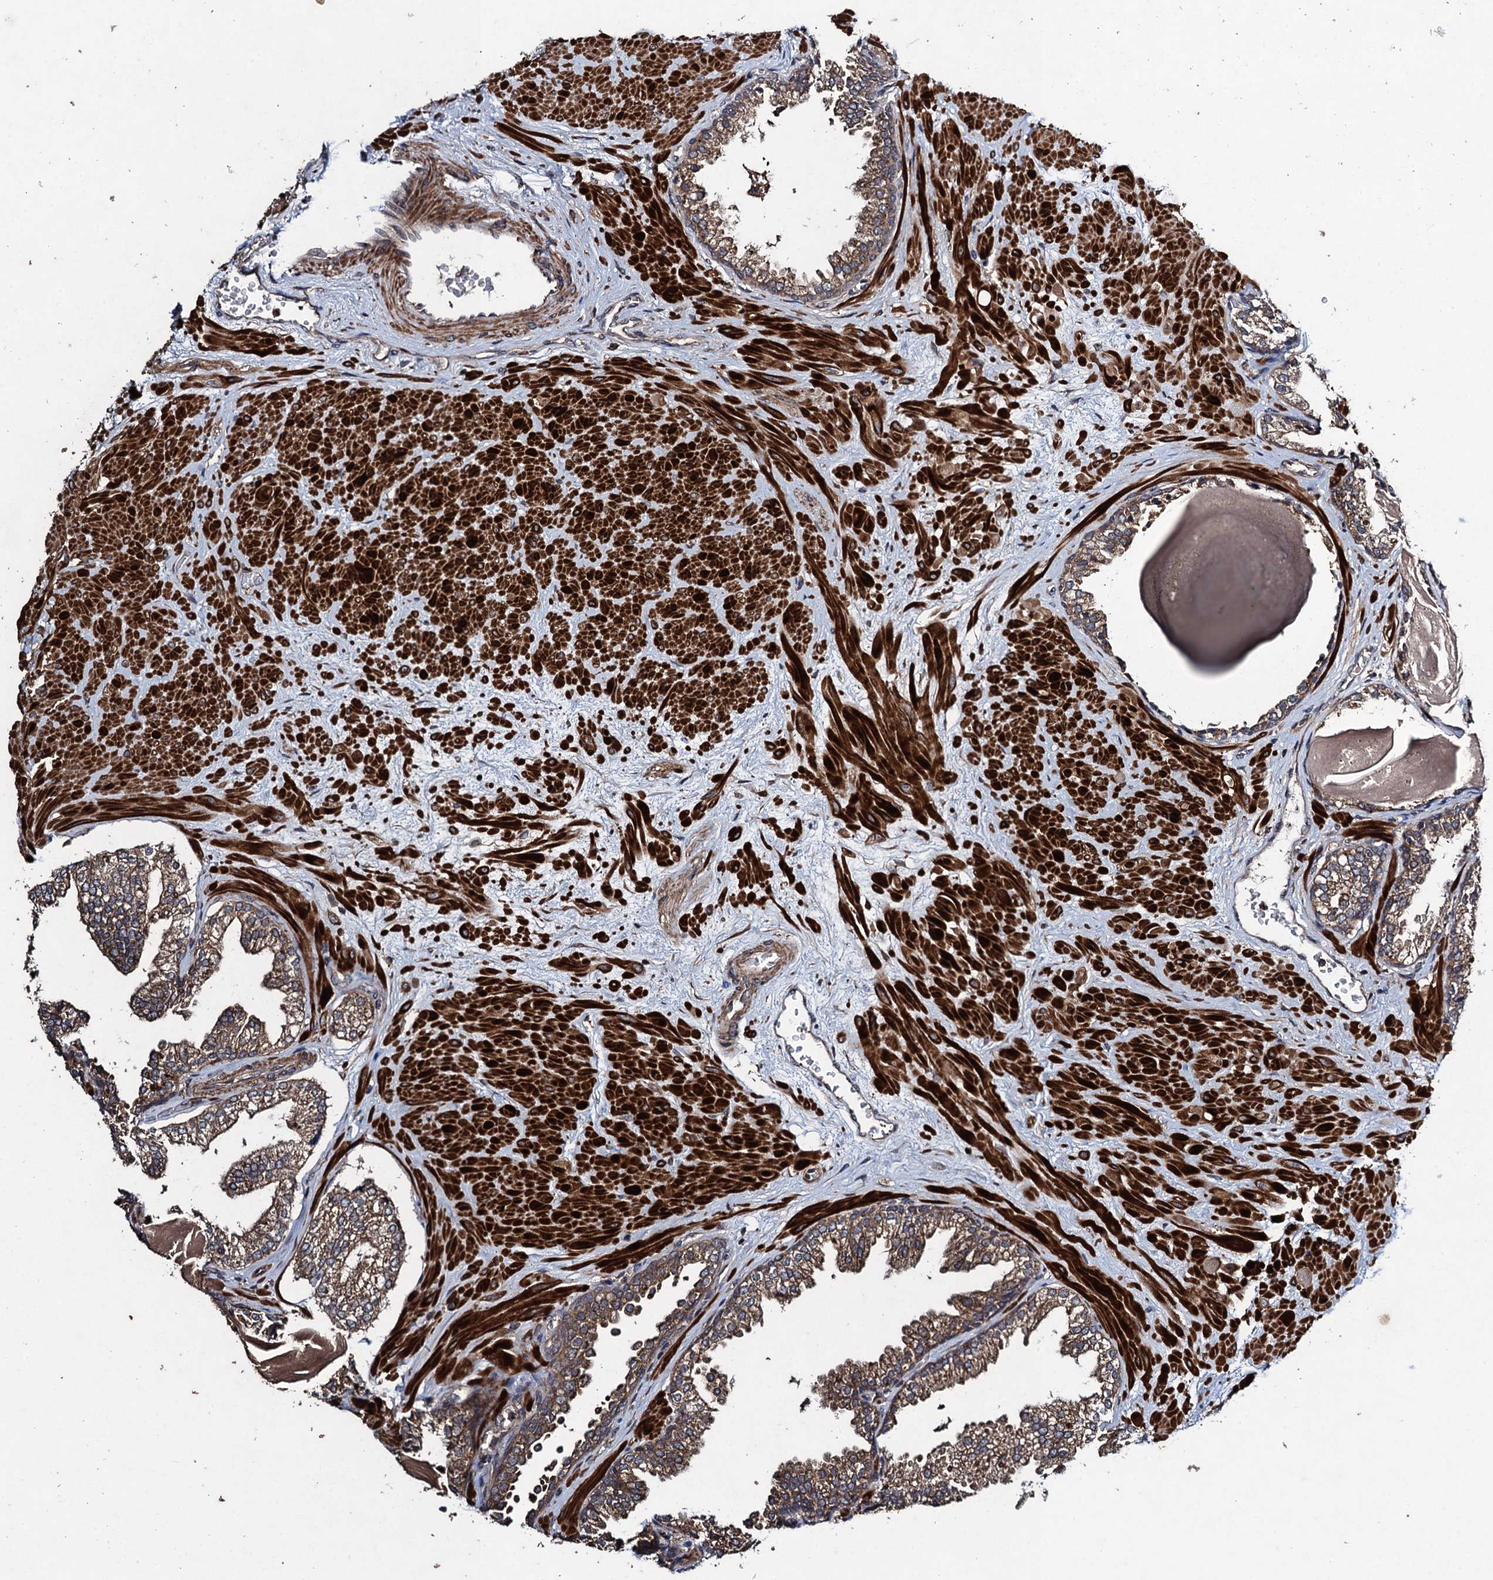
{"staining": {"intensity": "moderate", "quantity": ">75%", "location": "cytoplasmic/membranous"}, "tissue": "prostate", "cell_type": "Glandular cells", "image_type": "normal", "snomed": [{"axis": "morphology", "description": "Normal tissue, NOS"}, {"axis": "topography", "description": "Prostate"}], "caption": "Prostate was stained to show a protein in brown. There is medium levels of moderate cytoplasmic/membranous staining in approximately >75% of glandular cells.", "gene": "CNTN5", "patient": {"sex": "male", "age": 48}}